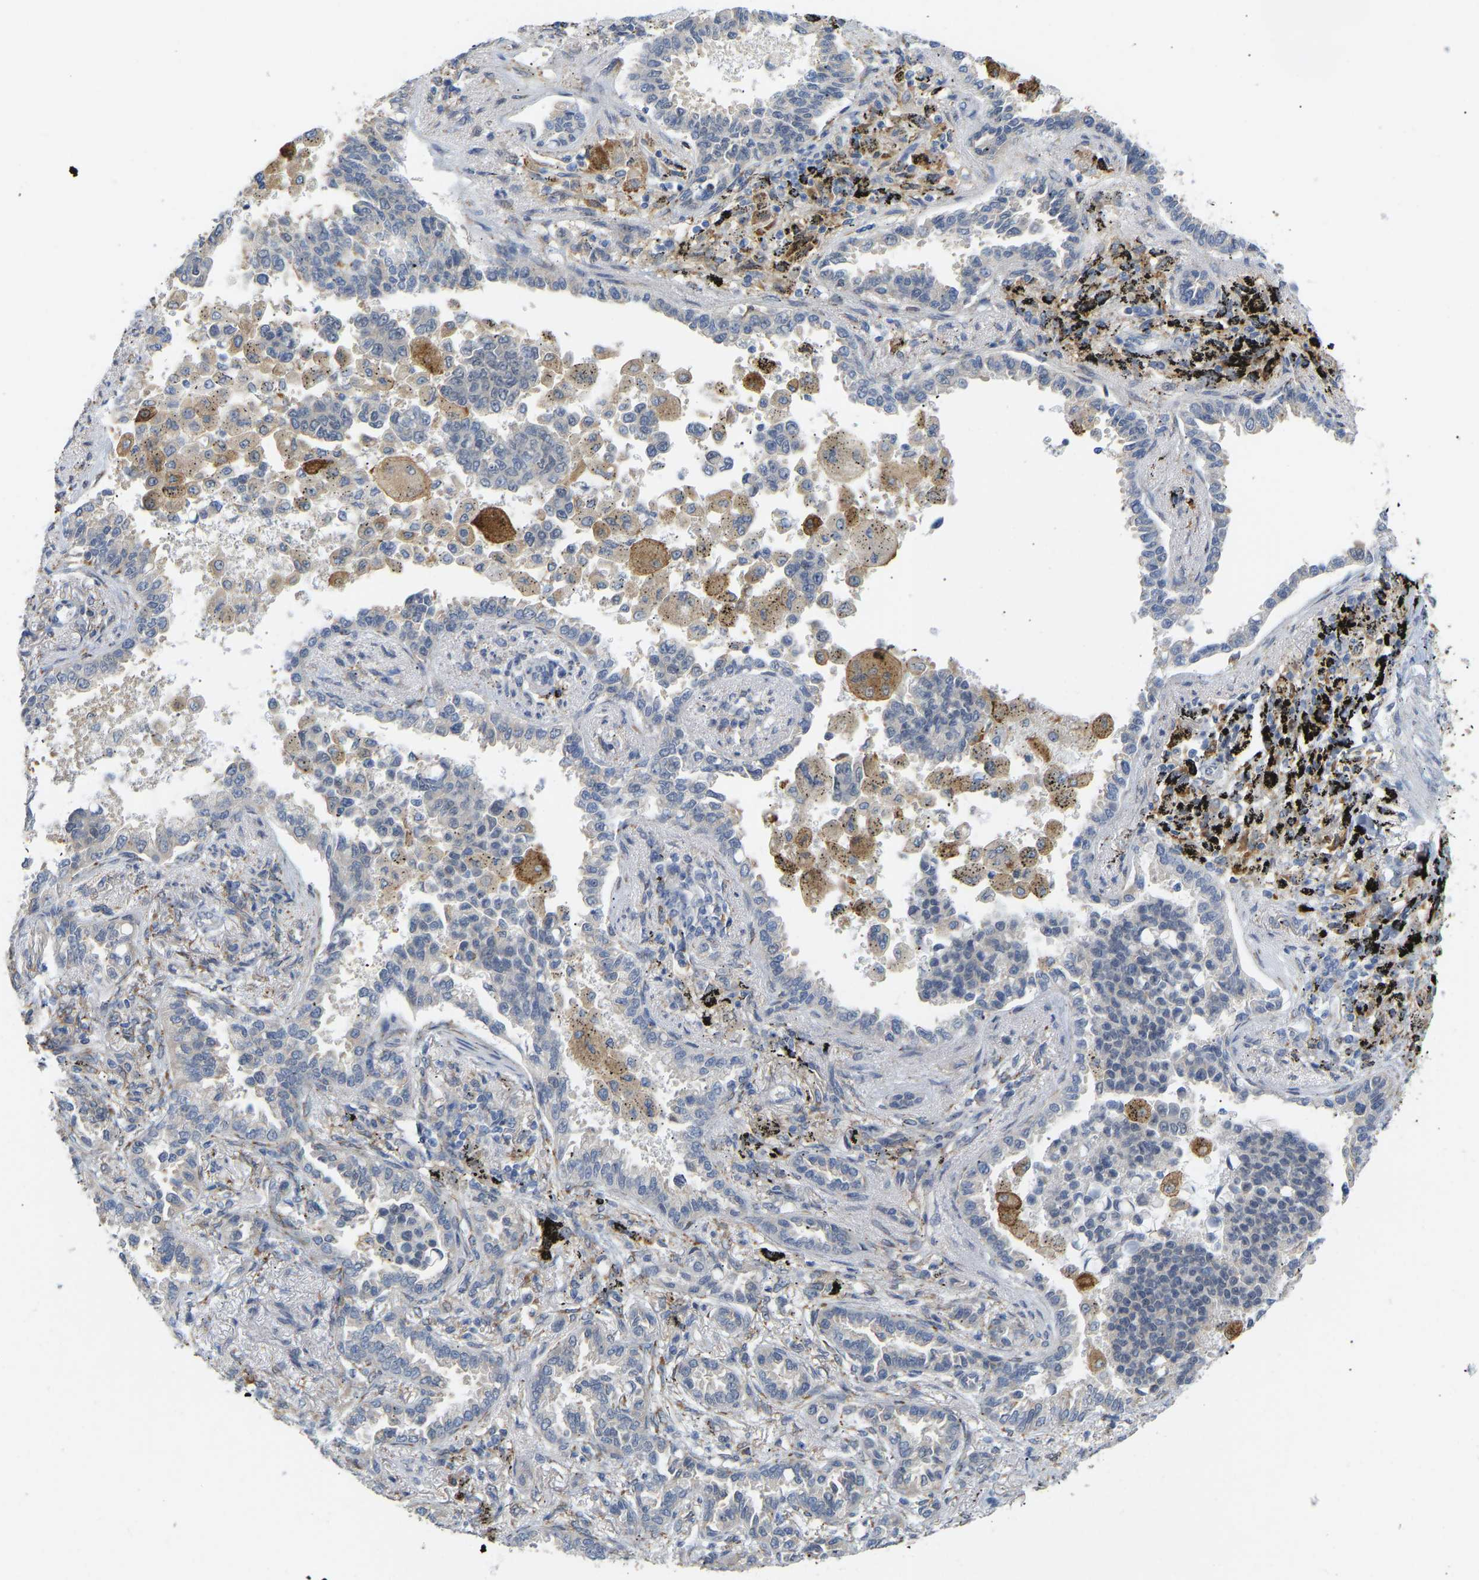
{"staining": {"intensity": "negative", "quantity": "none", "location": "none"}, "tissue": "lung cancer", "cell_type": "Tumor cells", "image_type": "cancer", "snomed": [{"axis": "morphology", "description": "Normal tissue, NOS"}, {"axis": "morphology", "description": "Adenocarcinoma, NOS"}, {"axis": "topography", "description": "Lung"}], "caption": "Lung cancer was stained to show a protein in brown. There is no significant staining in tumor cells.", "gene": "BEND3", "patient": {"sex": "male", "age": 59}}